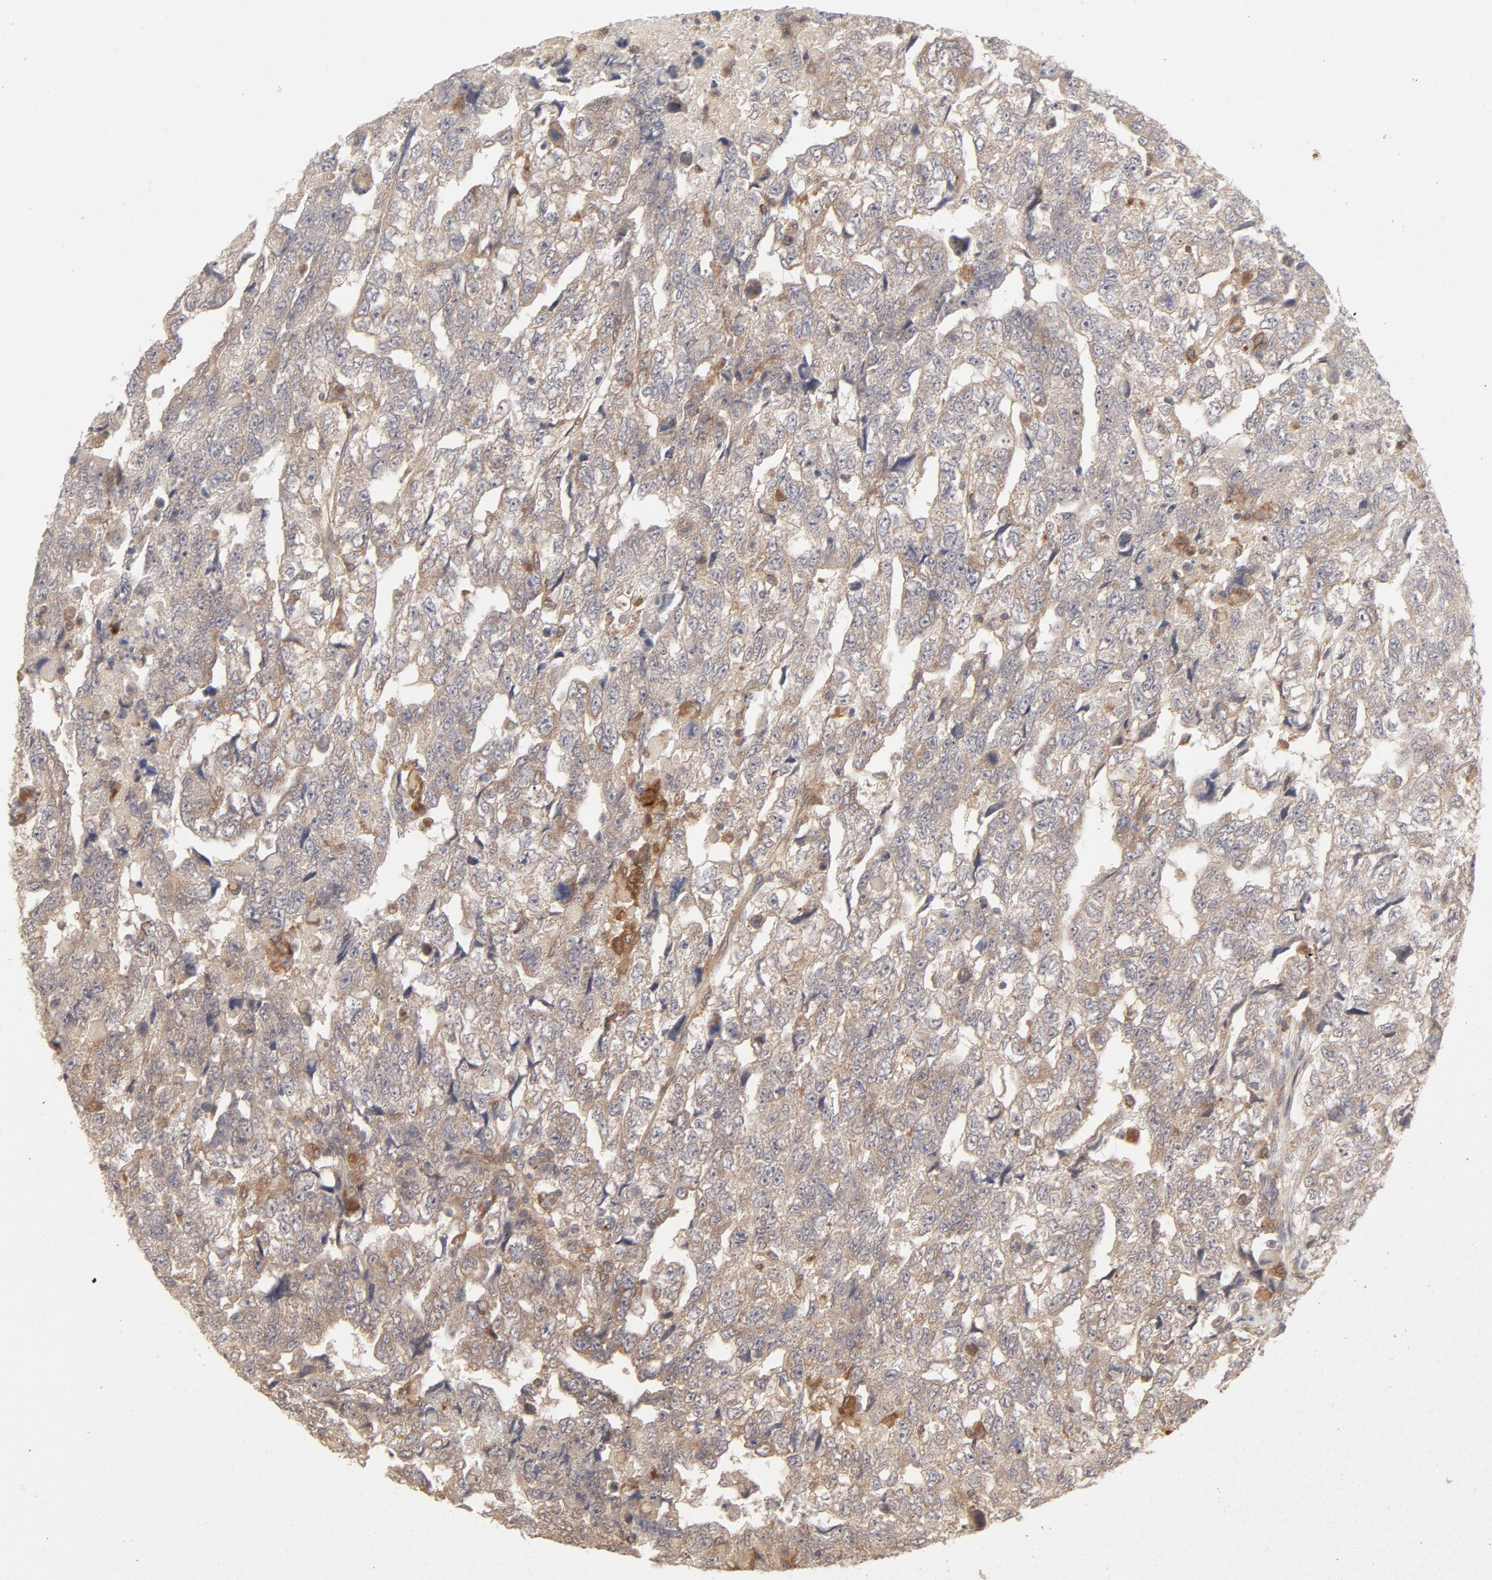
{"staining": {"intensity": "weak", "quantity": ">75%", "location": "cytoplasmic/membranous"}, "tissue": "testis cancer", "cell_type": "Tumor cells", "image_type": "cancer", "snomed": [{"axis": "morphology", "description": "Carcinoma, Embryonal, NOS"}, {"axis": "topography", "description": "Testis"}], "caption": "A high-resolution photomicrograph shows IHC staining of testis cancer (embryonal carcinoma), which exhibits weak cytoplasmic/membranous staining in about >75% of tumor cells. (Stains: DAB (3,3'-diaminobenzidine) in brown, nuclei in blue, Microscopy: brightfield microscopy at high magnification).", "gene": "RAB5C", "patient": {"sex": "male", "age": 36}}